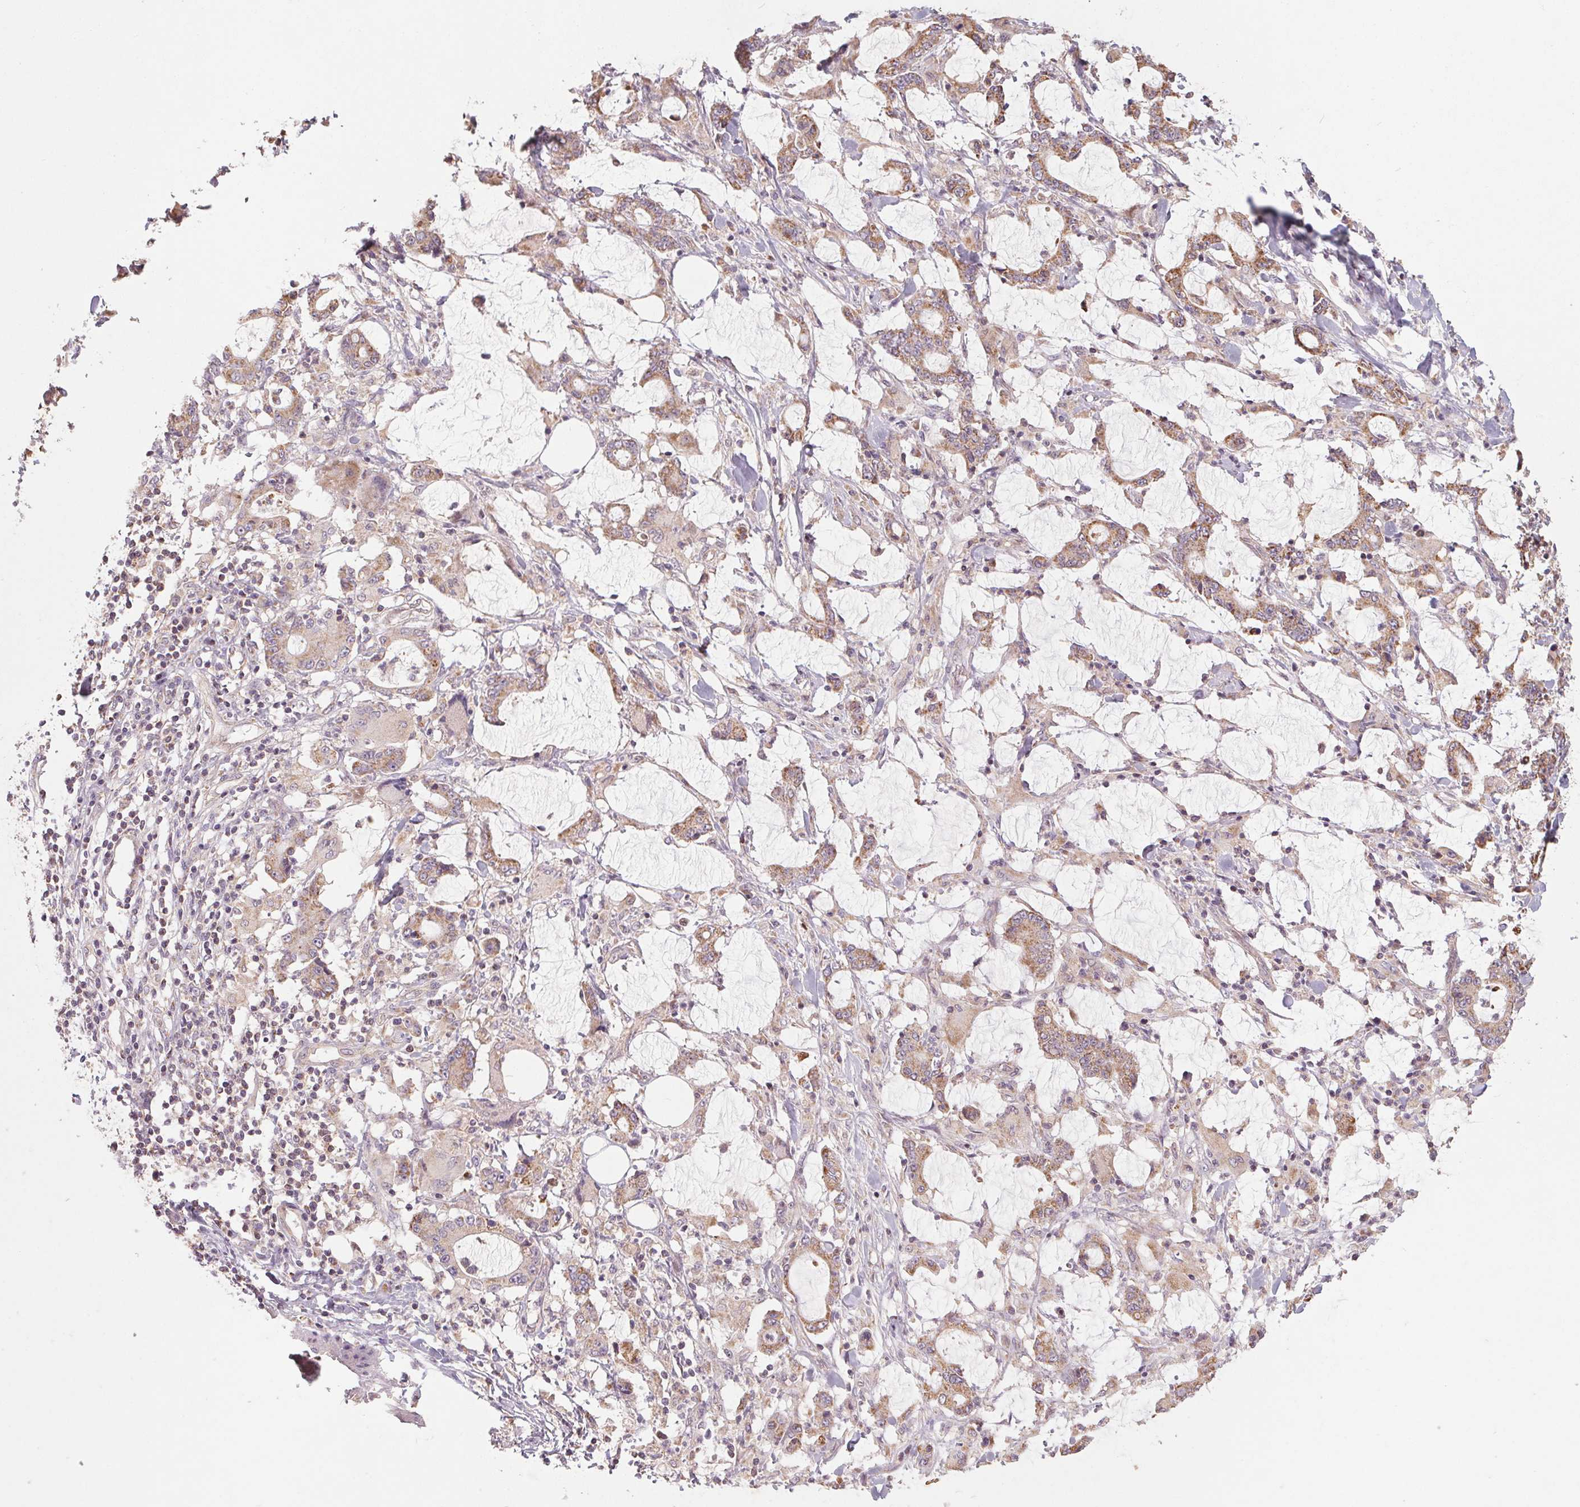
{"staining": {"intensity": "weak", "quantity": ">75%", "location": "cytoplasmic/membranous"}, "tissue": "stomach cancer", "cell_type": "Tumor cells", "image_type": "cancer", "snomed": [{"axis": "morphology", "description": "Adenocarcinoma, NOS"}, {"axis": "topography", "description": "Stomach, upper"}], "caption": "Immunohistochemical staining of human stomach cancer (adenocarcinoma) demonstrates low levels of weak cytoplasmic/membranous protein expression in approximately >75% of tumor cells.", "gene": "MAP3K5", "patient": {"sex": "male", "age": 68}}